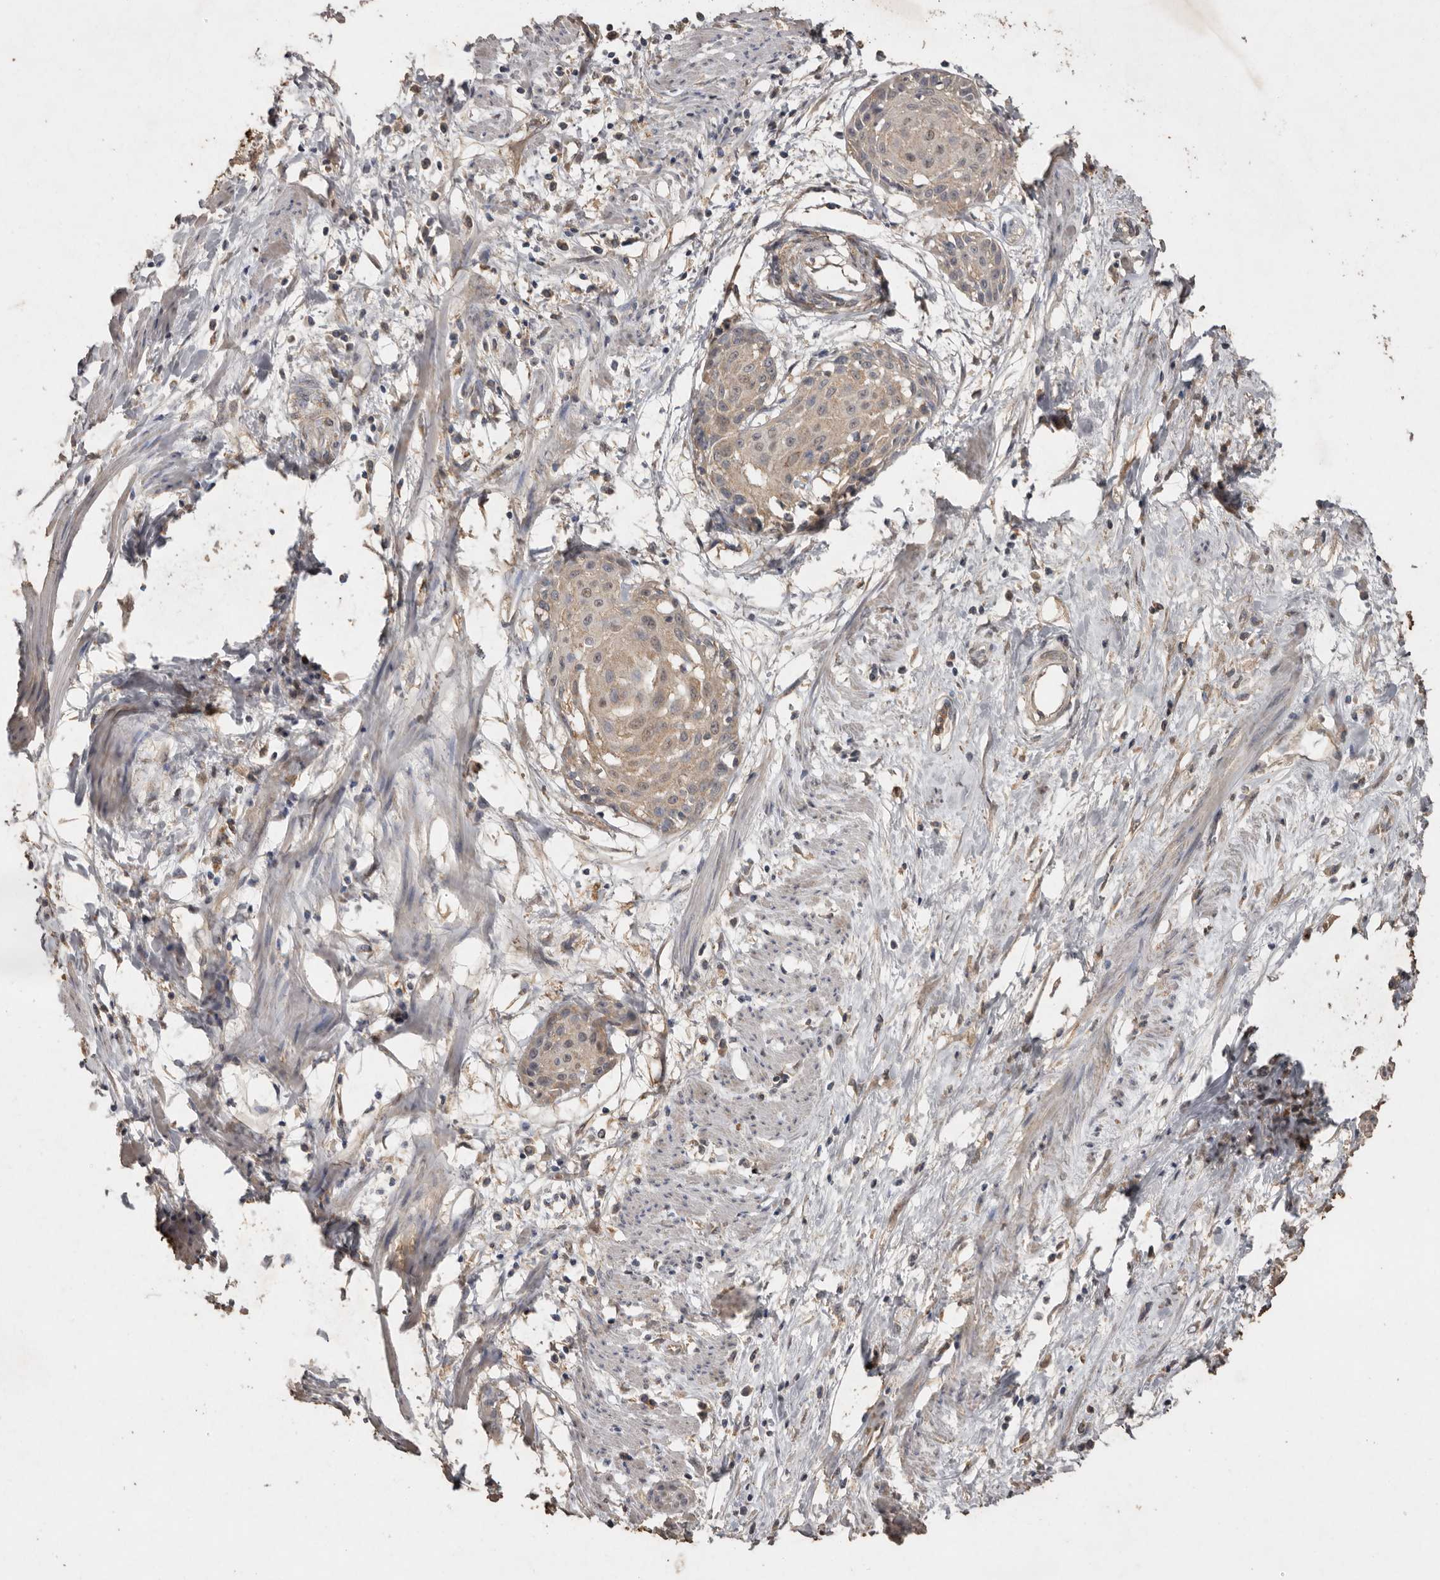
{"staining": {"intensity": "weak", "quantity": "25%-75%", "location": "cytoplasmic/membranous"}, "tissue": "cervical cancer", "cell_type": "Tumor cells", "image_type": "cancer", "snomed": [{"axis": "morphology", "description": "Squamous cell carcinoma, NOS"}, {"axis": "topography", "description": "Cervix"}], "caption": "Protein expression analysis of squamous cell carcinoma (cervical) shows weak cytoplasmic/membranous expression in about 25%-75% of tumor cells.", "gene": "EDEM1", "patient": {"sex": "female", "age": 57}}